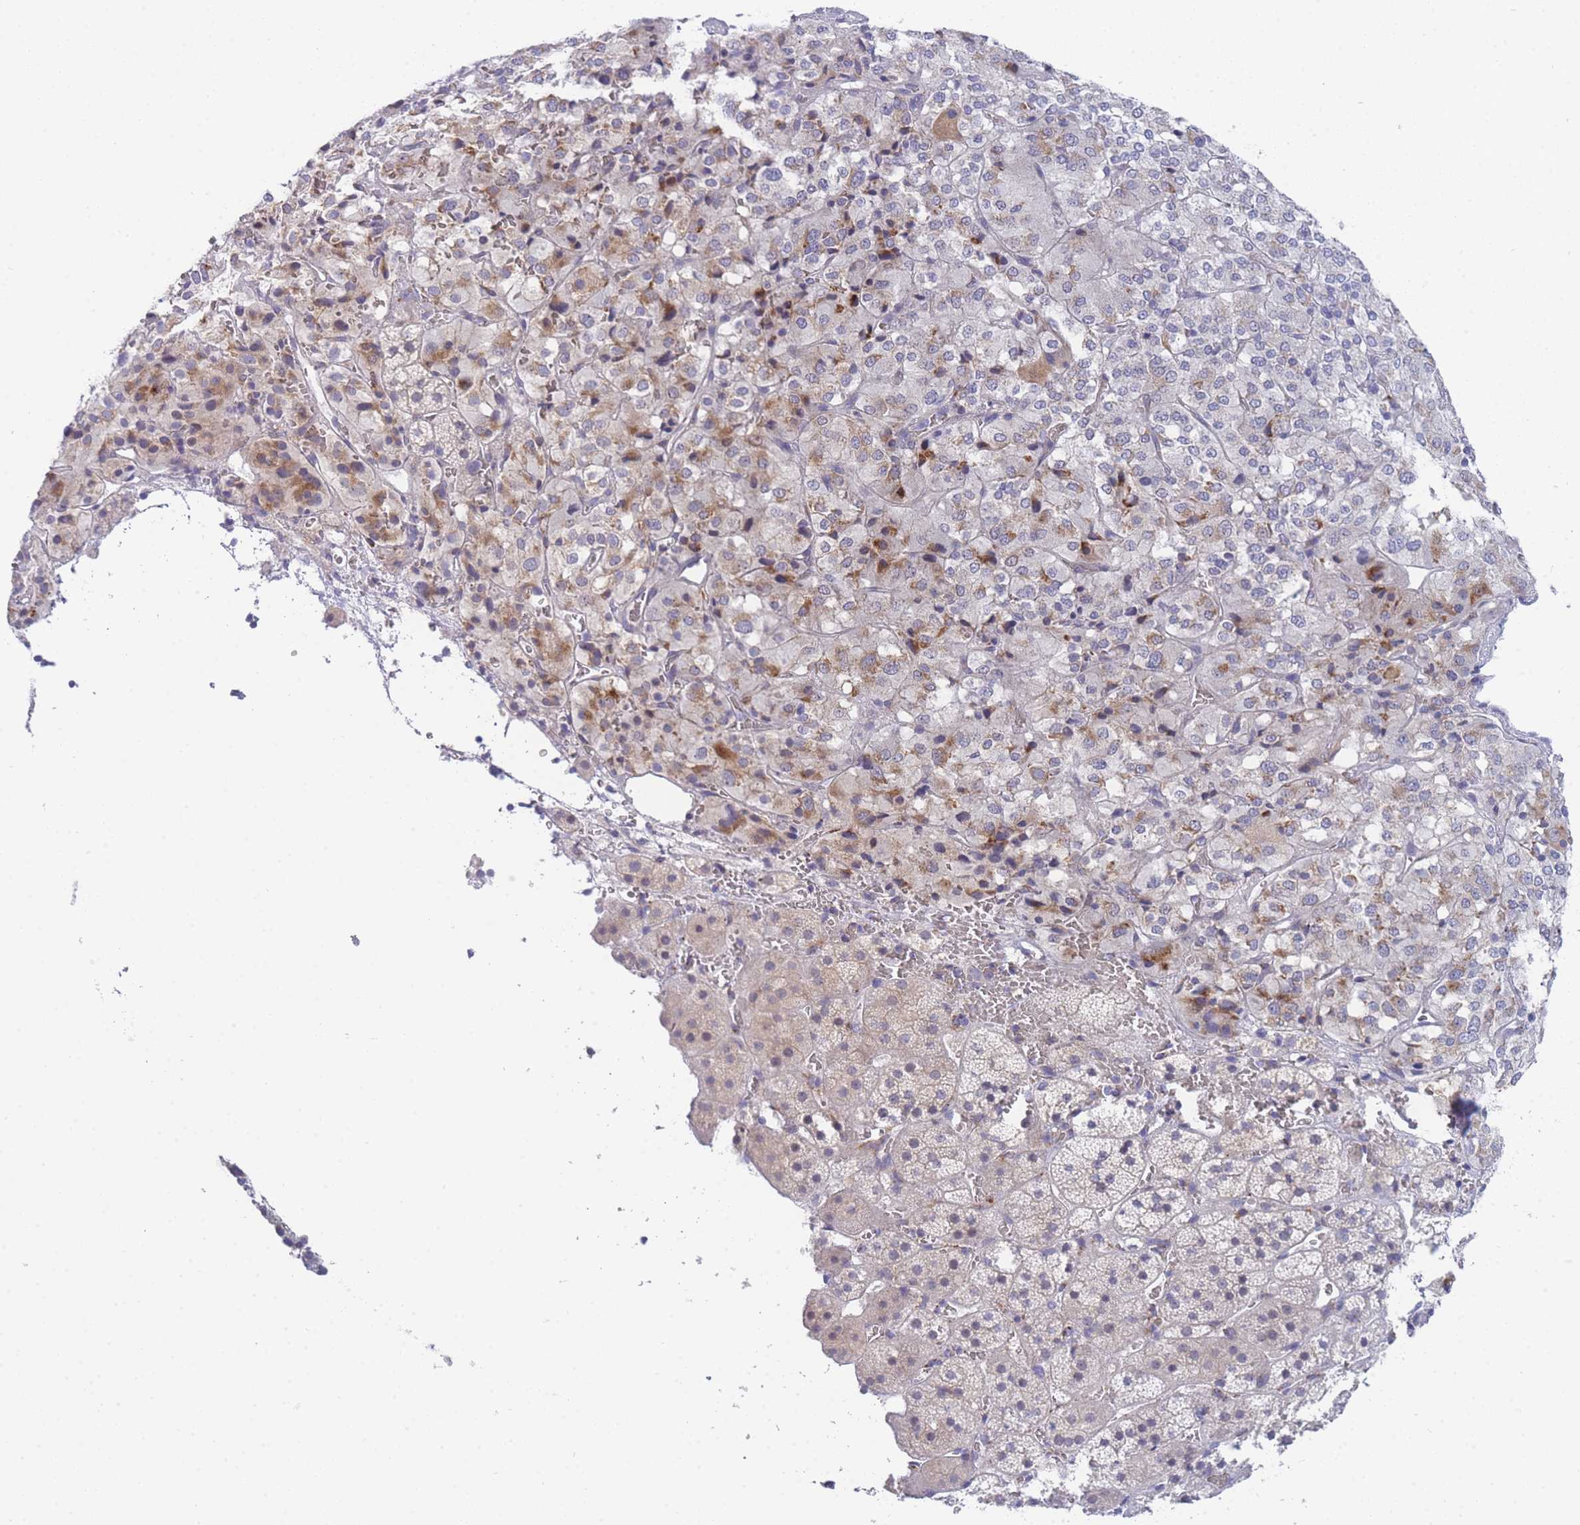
{"staining": {"intensity": "moderate", "quantity": "<25%", "location": "cytoplasmic/membranous"}, "tissue": "adrenal gland", "cell_type": "Glandular cells", "image_type": "normal", "snomed": [{"axis": "morphology", "description": "Normal tissue, NOS"}, {"axis": "topography", "description": "Adrenal gland"}], "caption": "High-power microscopy captured an IHC histopathology image of normal adrenal gland, revealing moderate cytoplasmic/membranous expression in about <25% of glandular cells.", "gene": "ZNF510", "patient": {"sex": "female", "age": 44}}